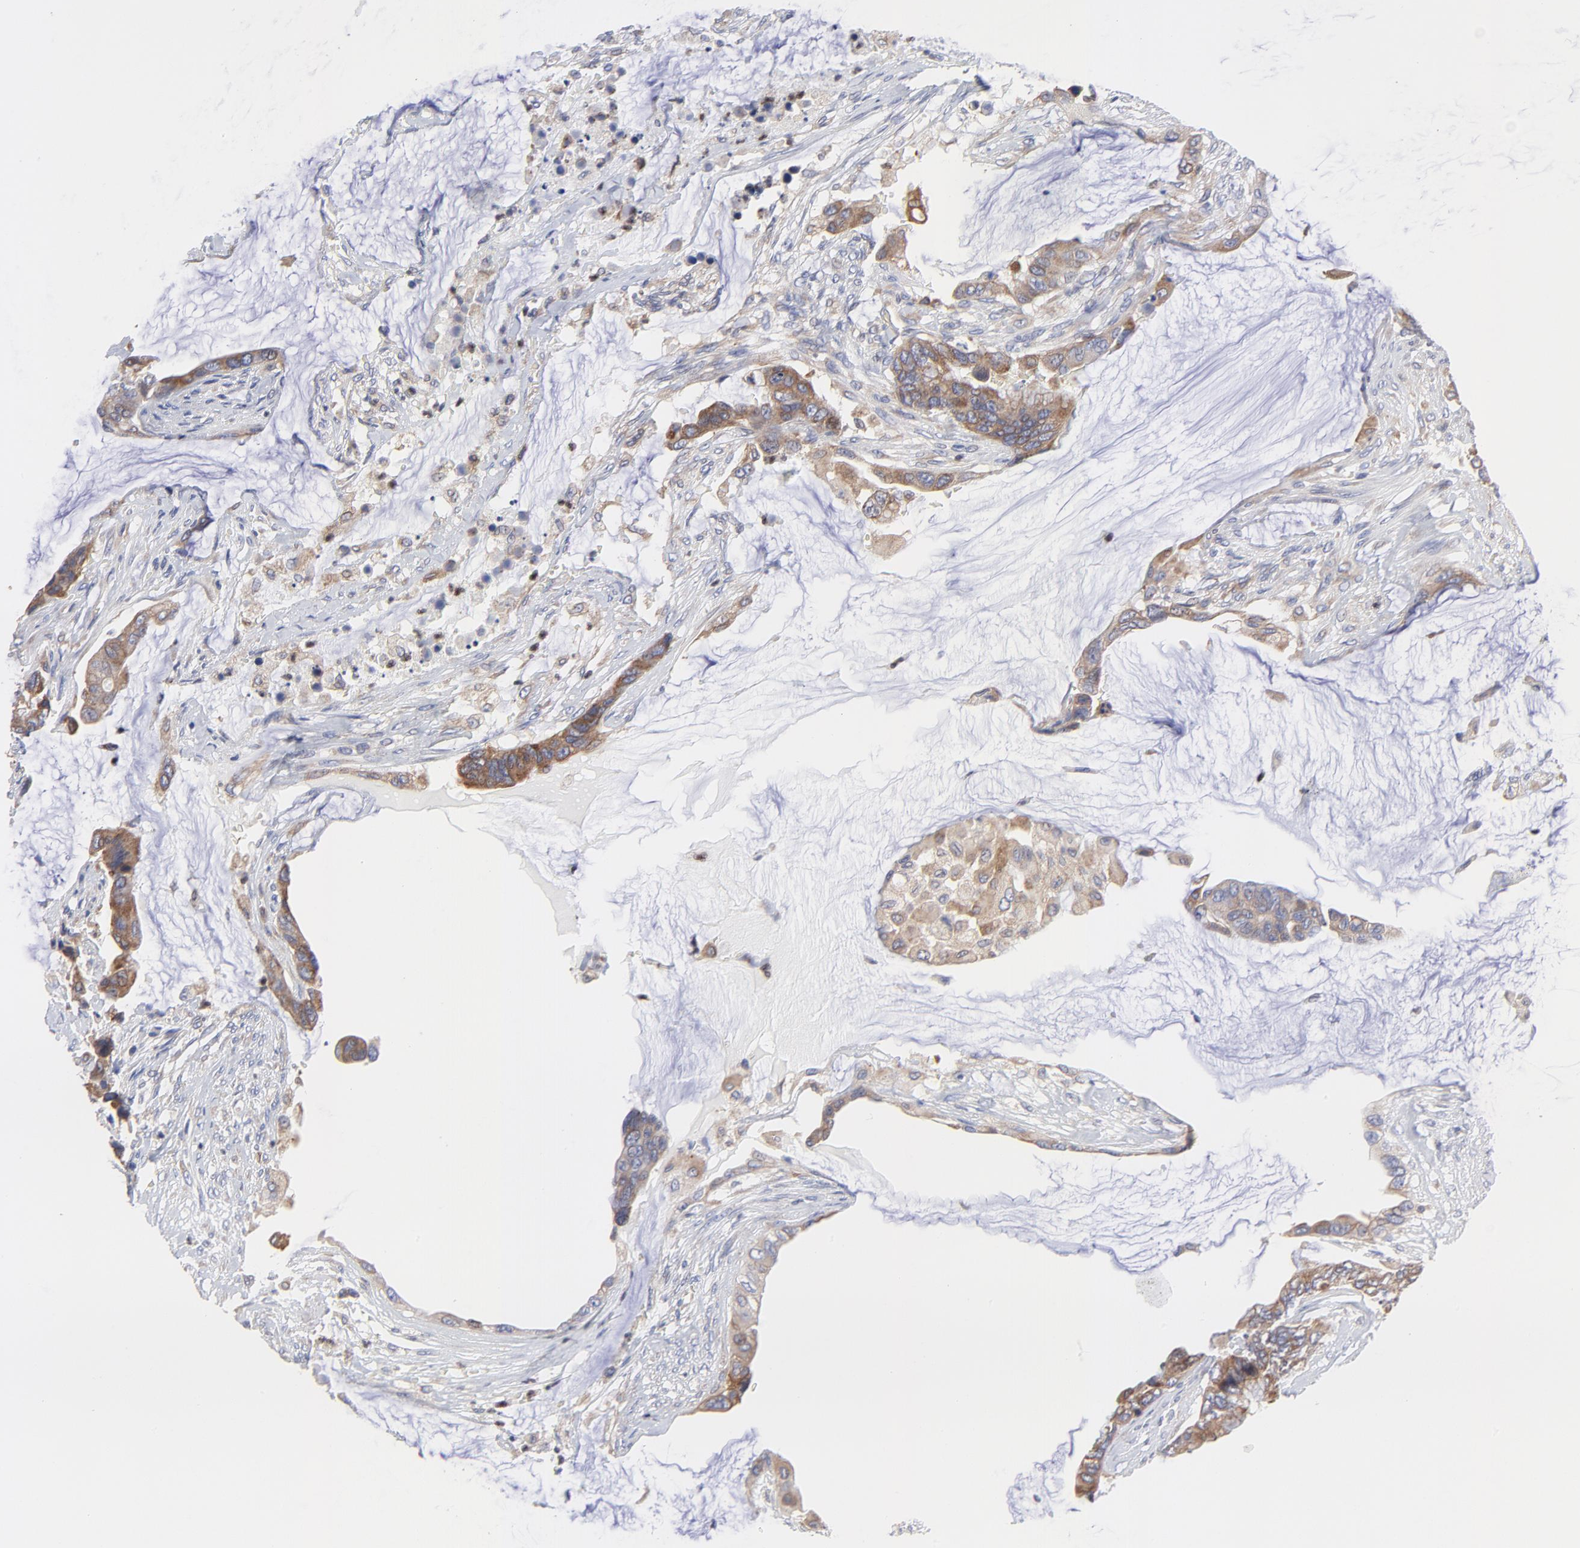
{"staining": {"intensity": "moderate", "quantity": ">75%", "location": "cytoplasmic/membranous"}, "tissue": "colorectal cancer", "cell_type": "Tumor cells", "image_type": "cancer", "snomed": [{"axis": "morphology", "description": "Adenocarcinoma, NOS"}, {"axis": "topography", "description": "Rectum"}], "caption": "Tumor cells reveal medium levels of moderate cytoplasmic/membranous positivity in about >75% of cells in adenocarcinoma (colorectal).", "gene": "MOSPD2", "patient": {"sex": "female", "age": 59}}